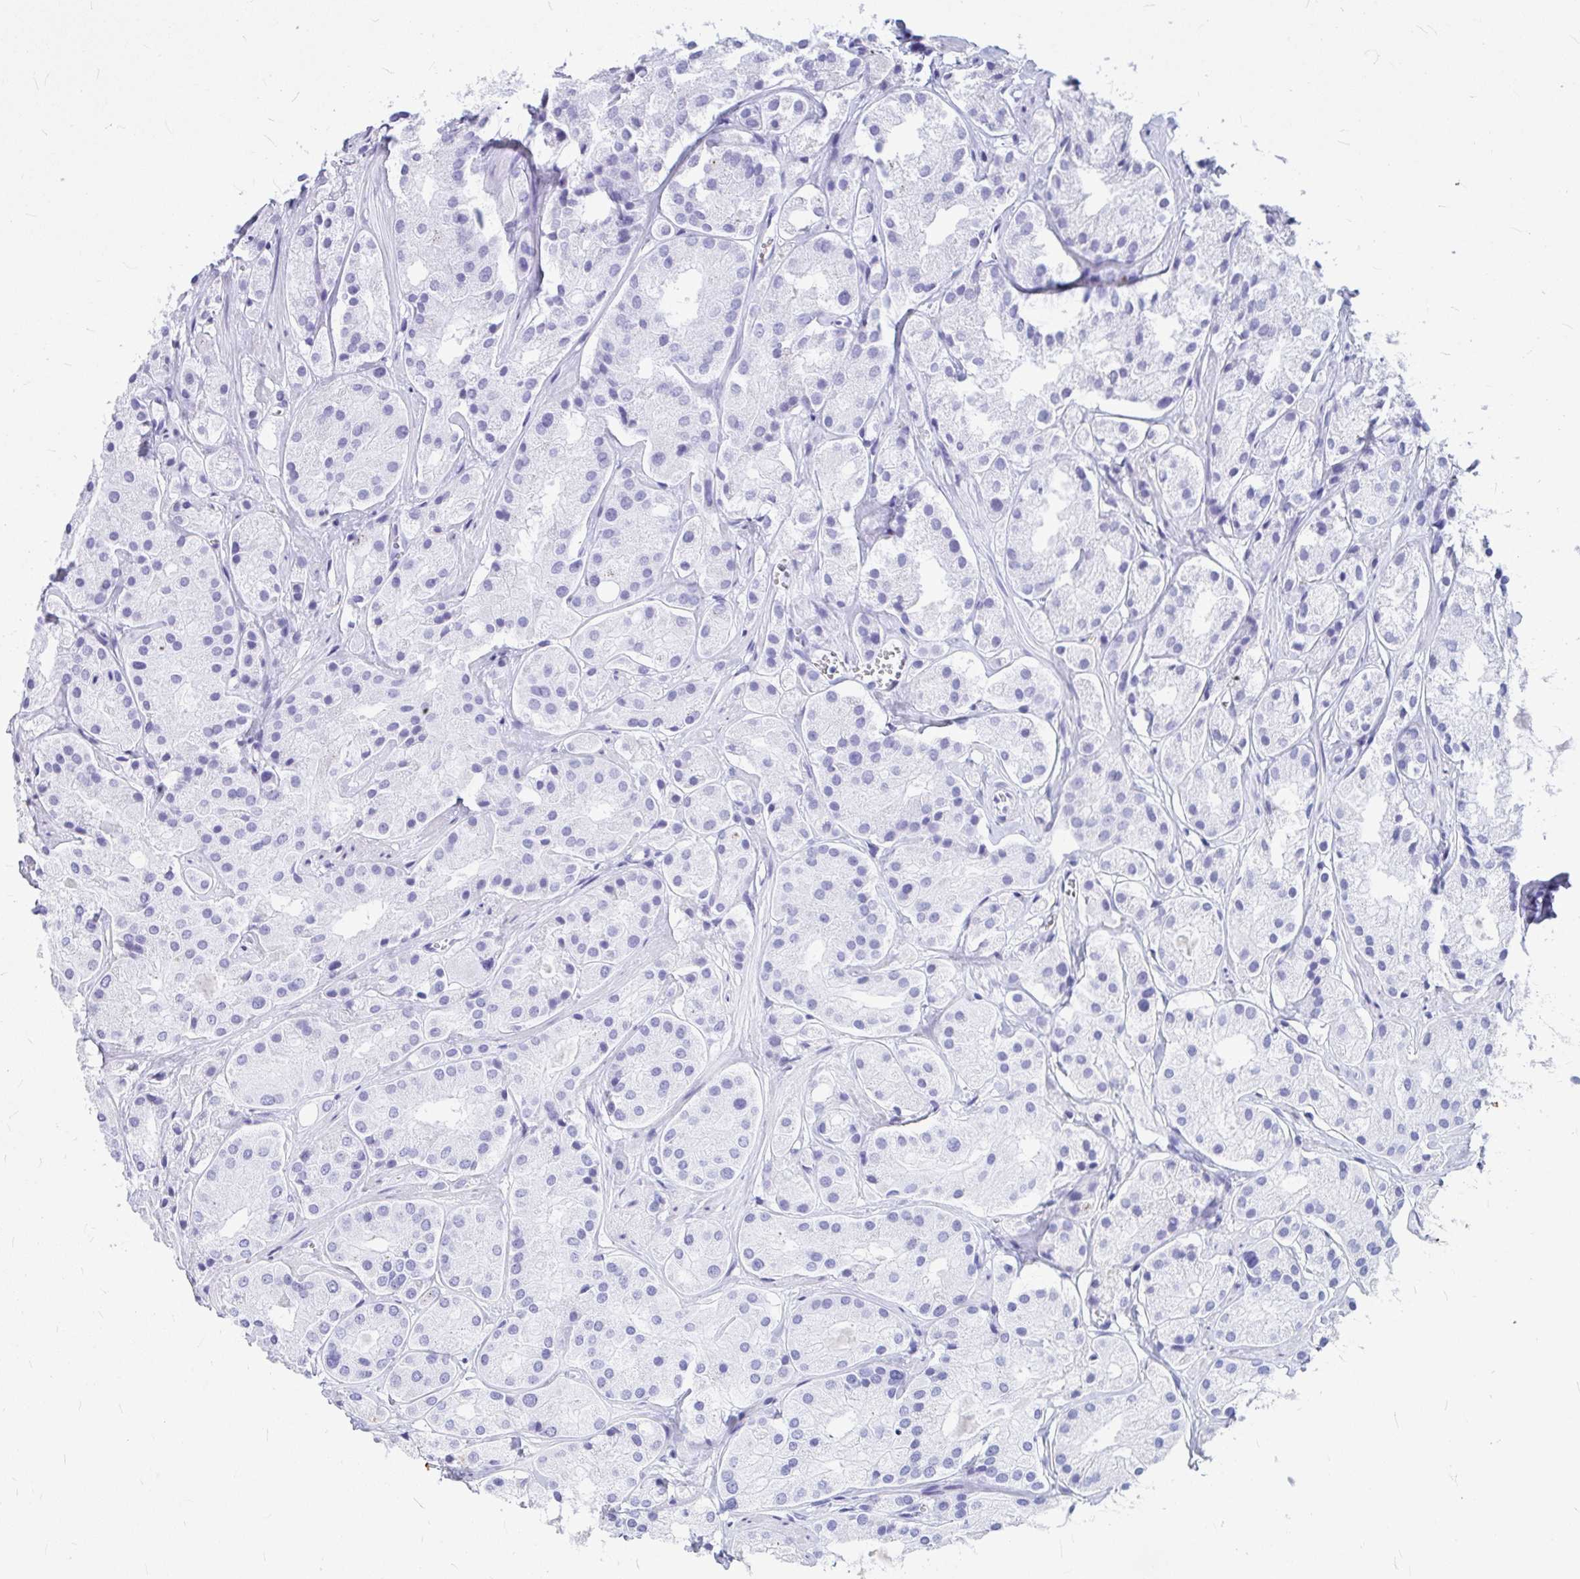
{"staining": {"intensity": "negative", "quantity": "none", "location": "none"}, "tissue": "prostate cancer", "cell_type": "Tumor cells", "image_type": "cancer", "snomed": [{"axis": "morphology", "description": "Adenocarcinoma, Low grade"}, {"axis": "topography", "description": "Prostate"}], "caption": "Immunohistochemistry of prostate adenocarcinoma (low-grade) exhibits no staining in tumor cells. The staining is performed using DAB brown chromogen with nuclei counter-stained in using hematoxylin.", "gene": "OR5J2", "patient": {"sex": "male", "age": 69}}